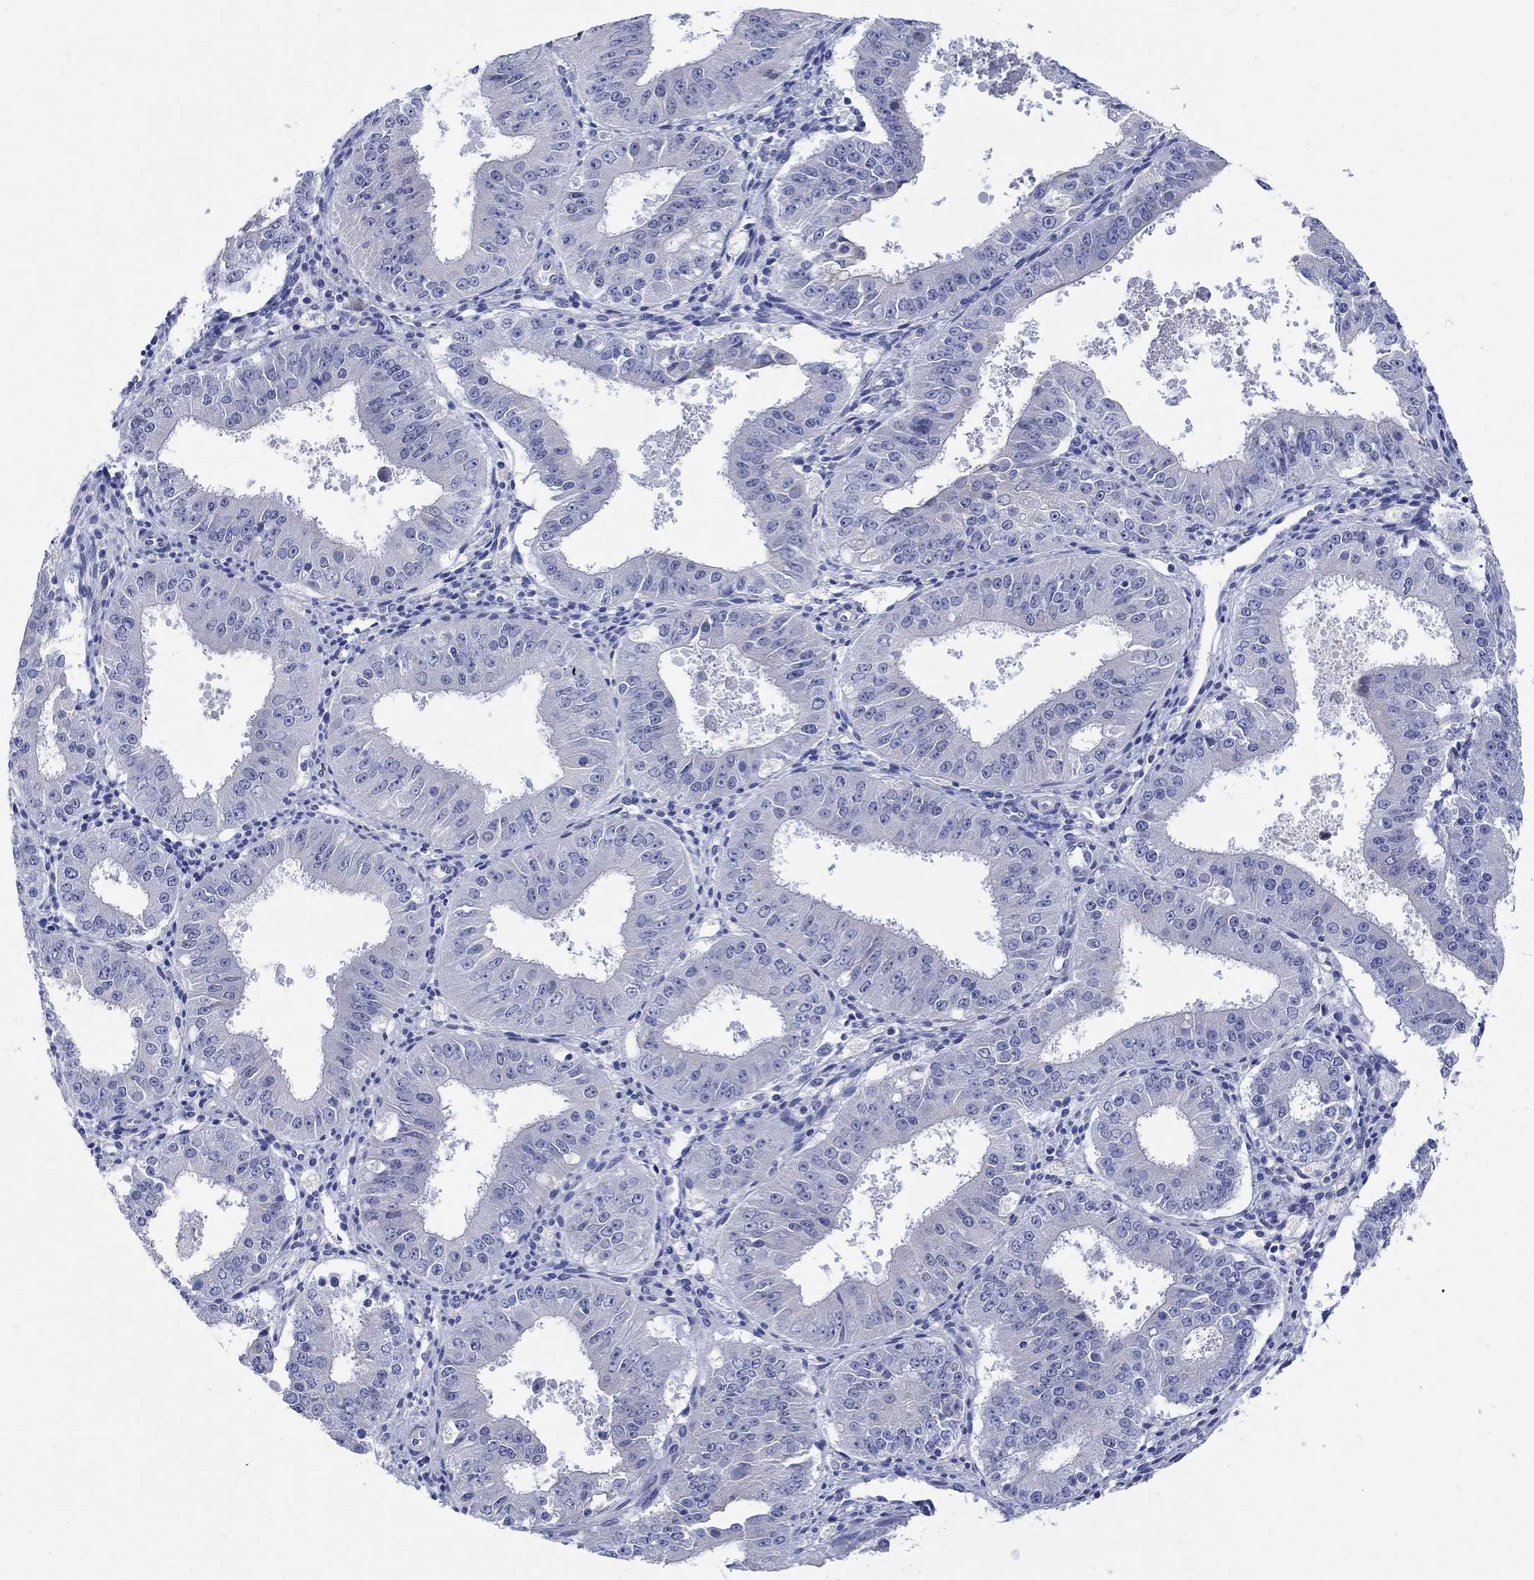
{"staining": {"intensity": "negative", "quantity": "none", "location": "none"}, "tissue": "ovarian cancer", "cell_type": "Tumor cells", "image_type": "cancer", "snomed": [{"axis": "morphology", "description": "Carcinoma, endometroid"}, {"axis": "topography", "description": "Ovary"}], "caption": "Photomicrograph shows no significant protein expression in tumor cells of ovarian cancer.", "gene": "KRT222", "patient": {"sex": "female", "age": 42}}